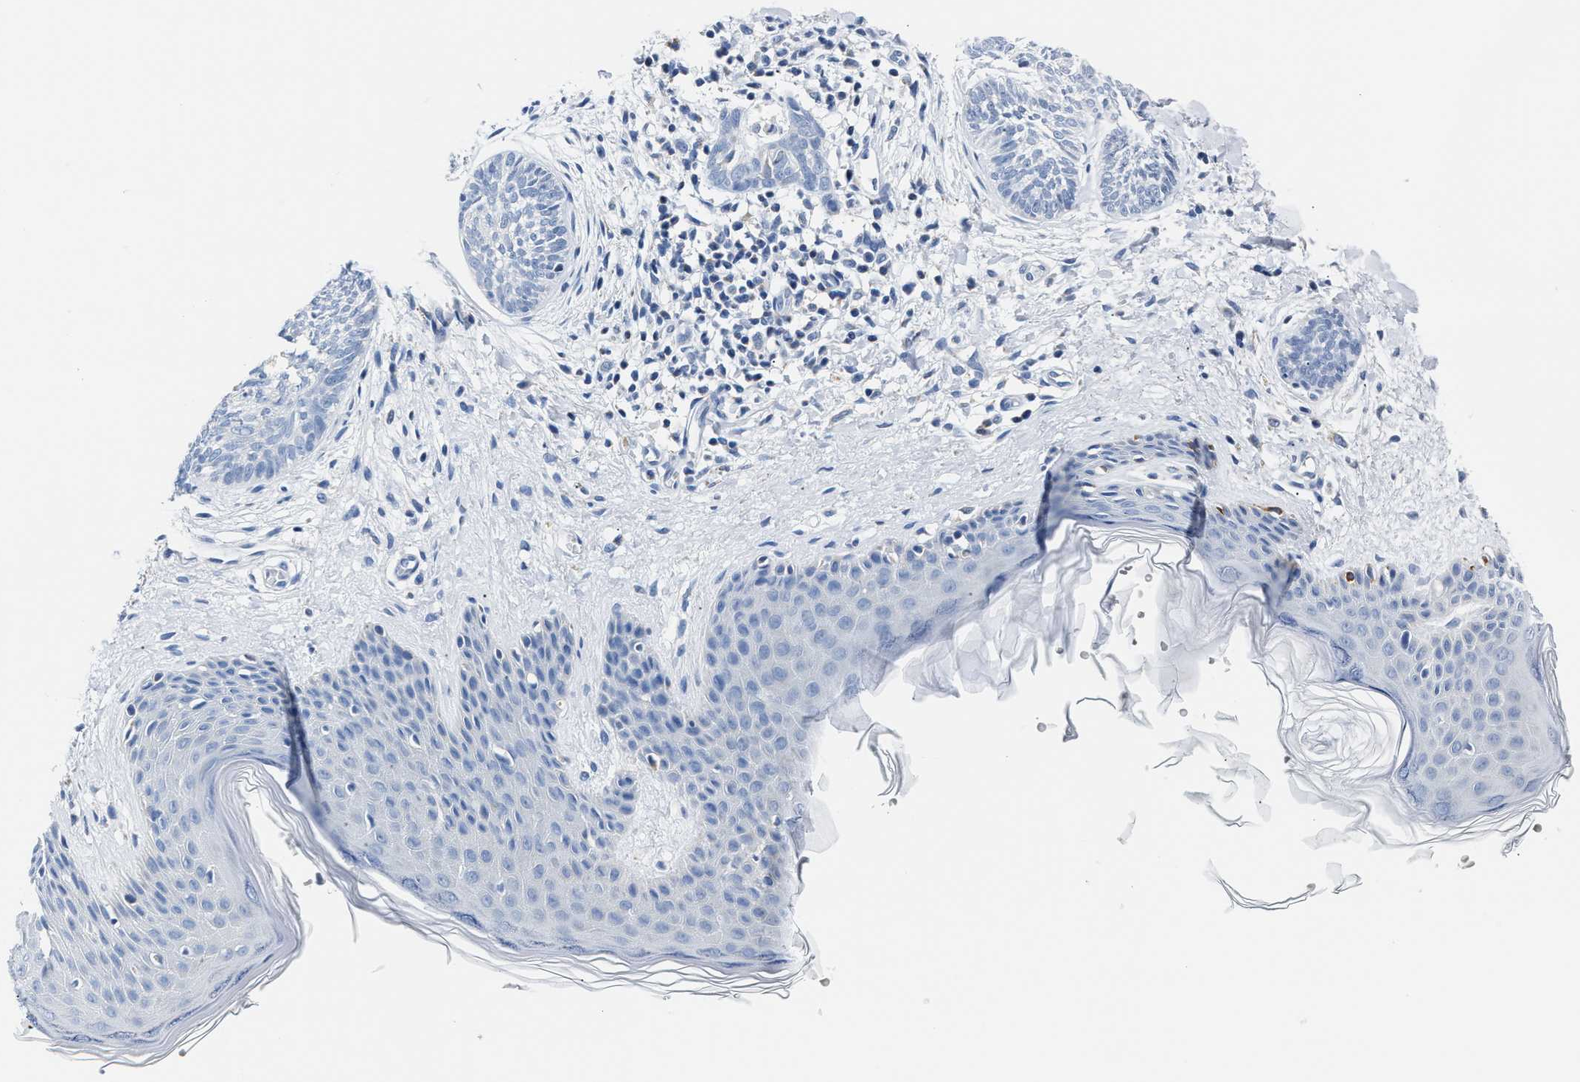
{"staining": {"intensity": "negative", "quantity": "none", "location": "none"}, "tissue": "skin cancer", "cell_type": "Tumor cells", "image_type": "cancer", "snomed": [{"axis": "morphology", "description": "Basal cell carcinoma"}, {"axis": "topography", "description": "Skin"}], "caption": "Tumor cells are negative for protein expression in human basal cell carcinoma (skin).", "gene": "AMACR", "patient": {"sex": "female", "age": 59}}